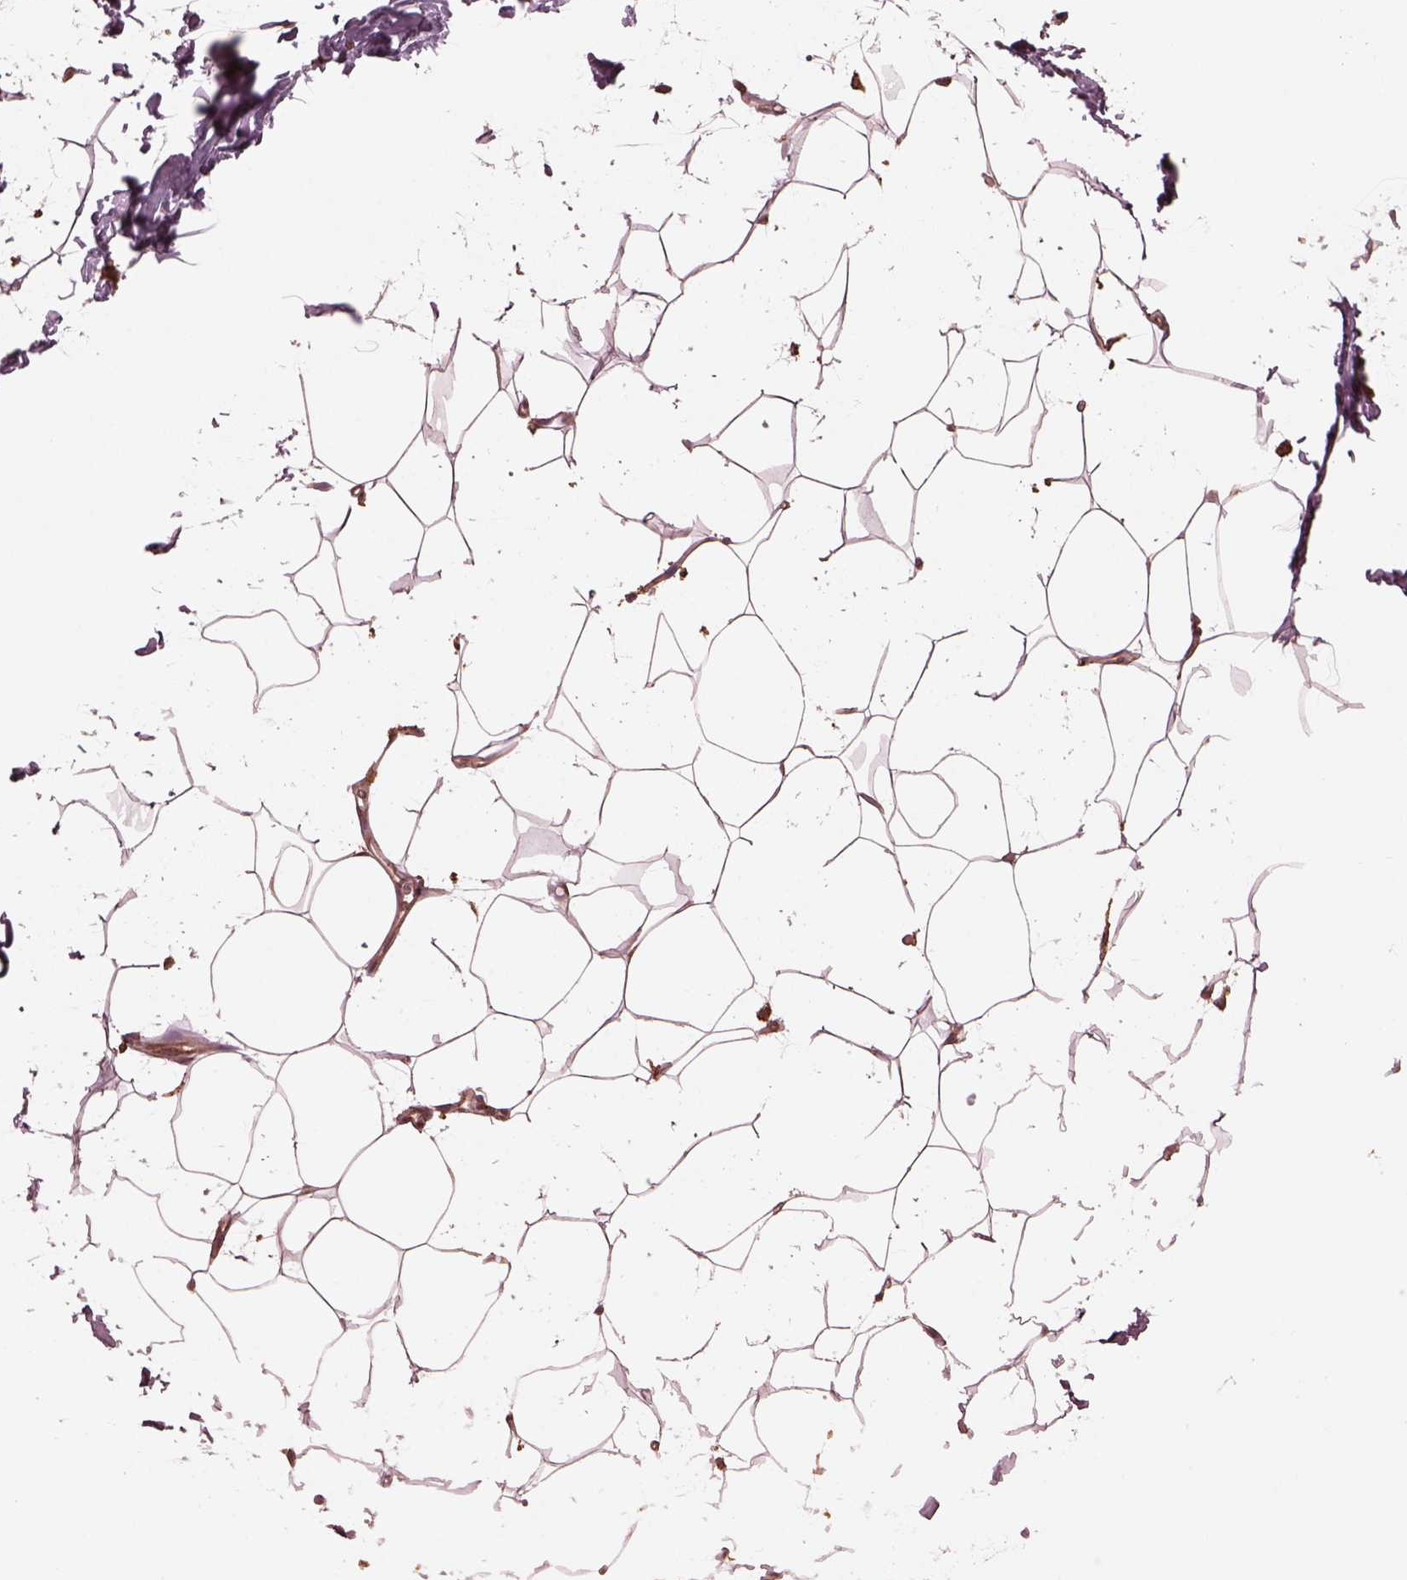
{"staining": {"intensity": "weak", "quantity": ">75%", "location": "cytoplasmic/membranous"}, "tissue": "breast", "cell_type": "Adipocytes", "image_type": "normal", "snomed": [{"axis": "morphology", "description": "Normal tissue, NOS"}, {"axis": "topography", "description": "Breast"}], "caption": "Immunohistochemical staining of unremarkable human breast displays low levels of weak cytoplasmic/membranous staining in about >75% of adipocytes.", "gene": "ZNF292", "patient": {"sex": "female", "age": 32}}